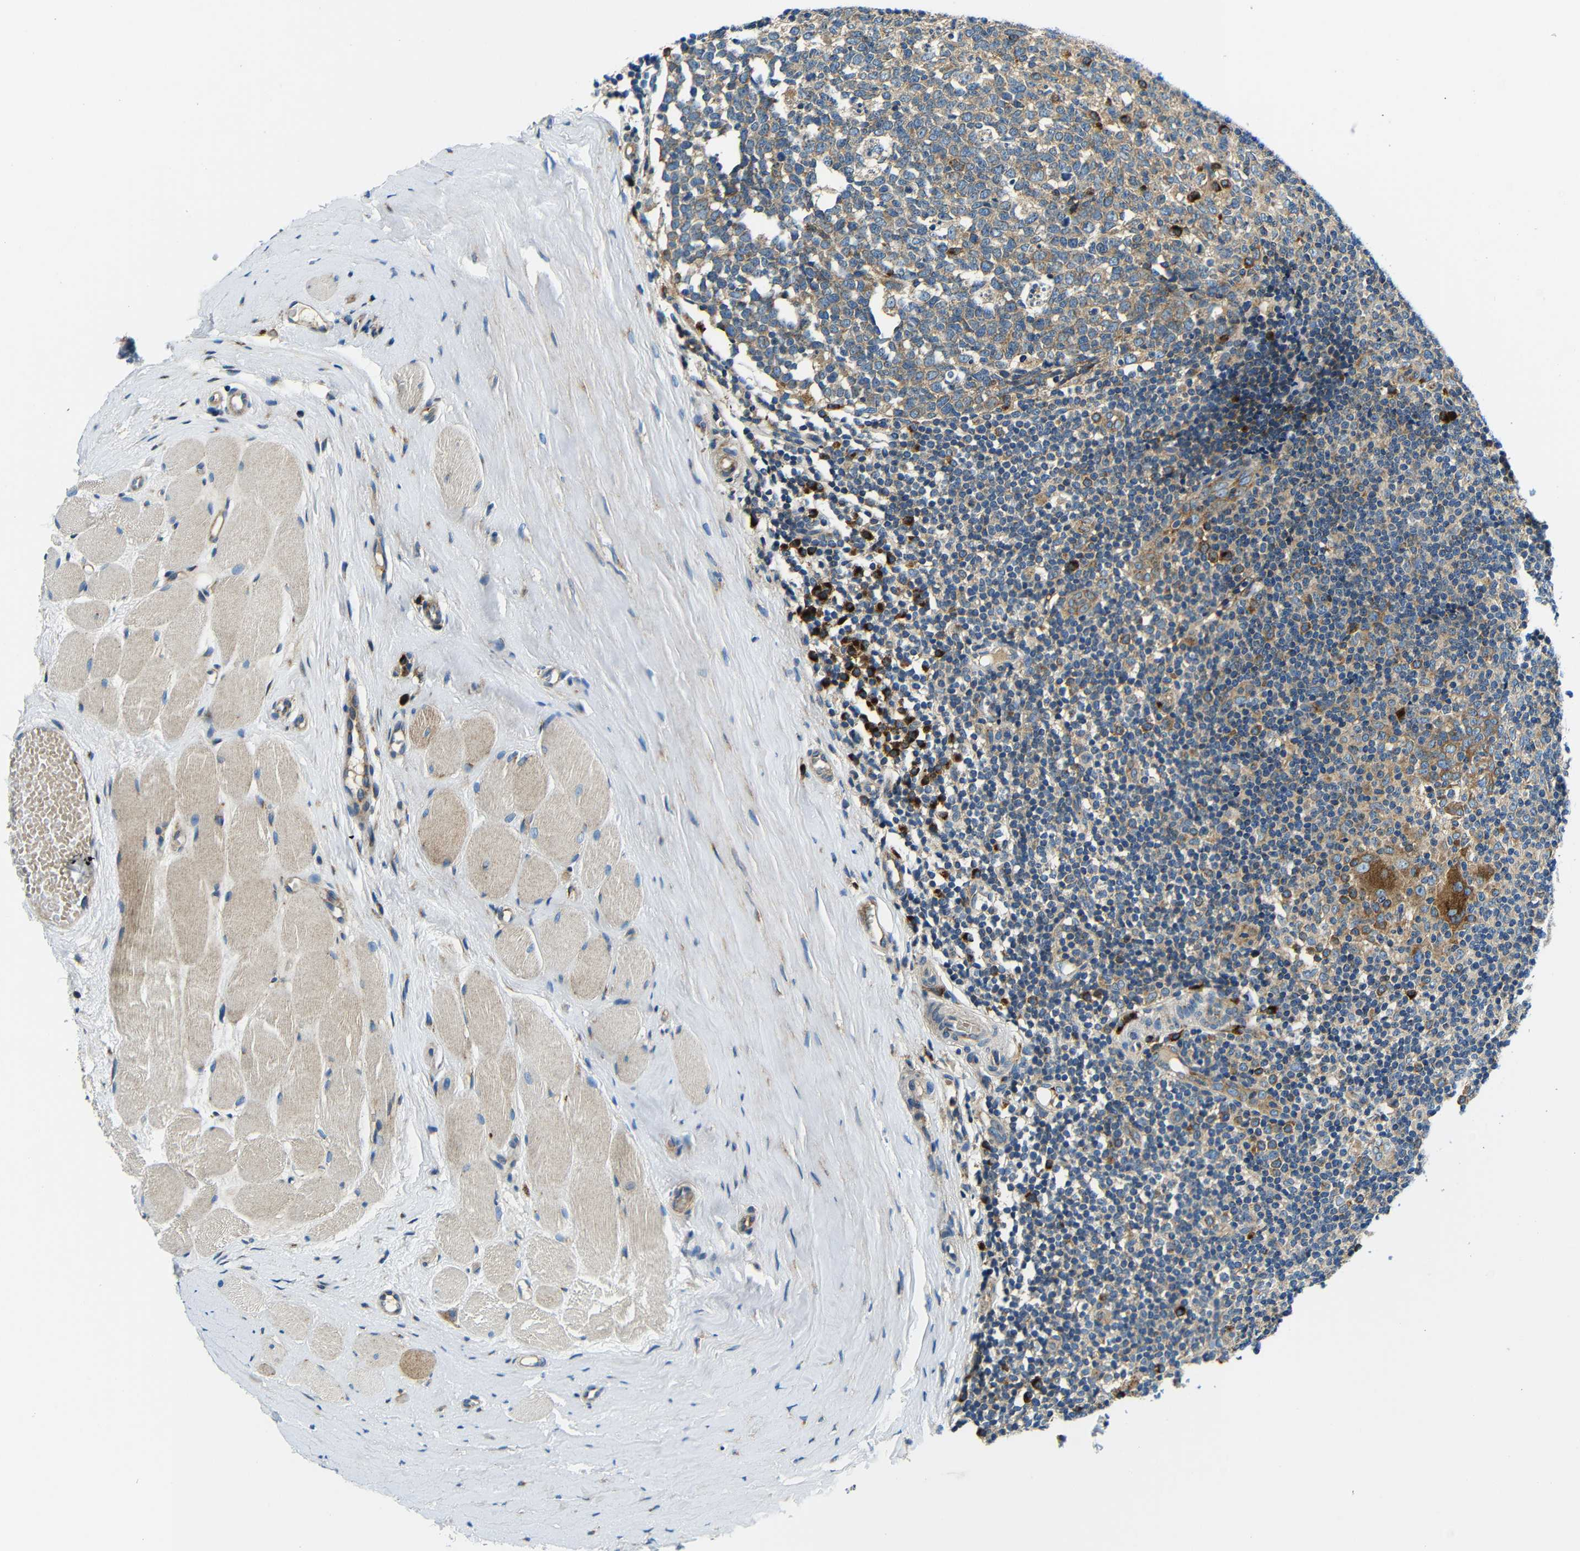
{"staining": {"intensity": "weak", "quantity": ">75%", "location": "cytoplasmic/membranous"}, "tissue": "tonsil", "cell_type": "Germinal center cells", "image_type": "normal", "snomed": [{"axis": "morphology", "description": "Normal tissue, NOS"}, {"axis": "topography", "description": "Tonsil"}], "caption": "Weak cytoplasmic/membranous protein positivity is appreciated in approximately >75% of germinal center cells in tonsil.", "gene": "USO1", "patient": {"sex": "female", "age": 19}}